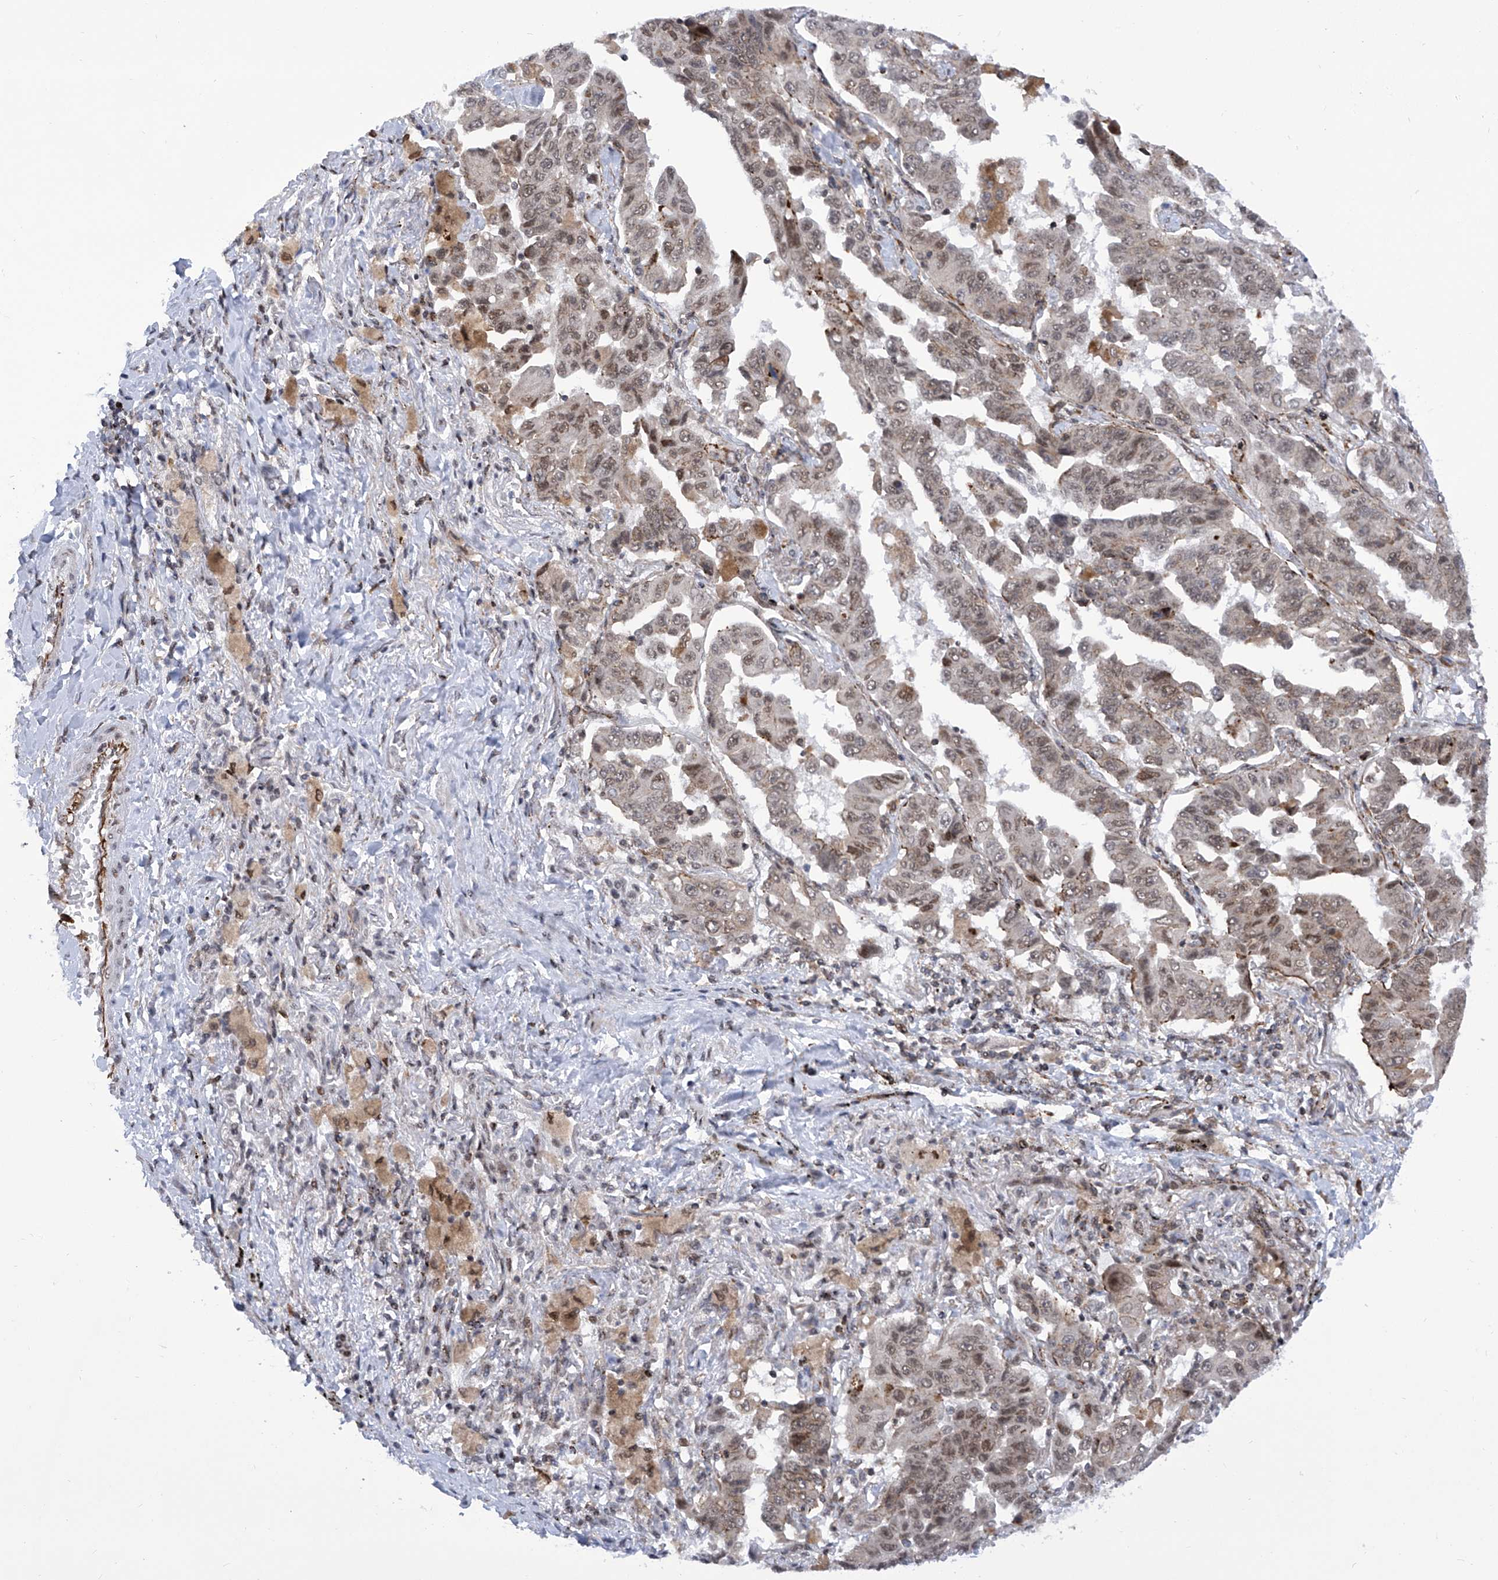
{"staining": {"intensity": "weak", "quantity": ">75%", "location": "cytoplasmic/membranous,nuclear"}, "tissue": "lung cancer", "cell_type": "Tumor cells", "image_type": "cancer", "snomed": [{"axis": "morphology", "description": "Adenocarcinoma, NOS"}, {"axis": "topography", "description": "Lung"}], "caption": "Immunohistochemistry image of neoplastic tissue: human lung cancer stained using immunohistochemistry (IHC) shows low levels of weak protein expression localized specifically in the cytoplasmic/membranous and nuclear of tumor cells, appearing as a cytoplasmic/membranous and nuclear brown color.", "gene": "CEP290", "patient": {"sex": "female", "age": 51}}